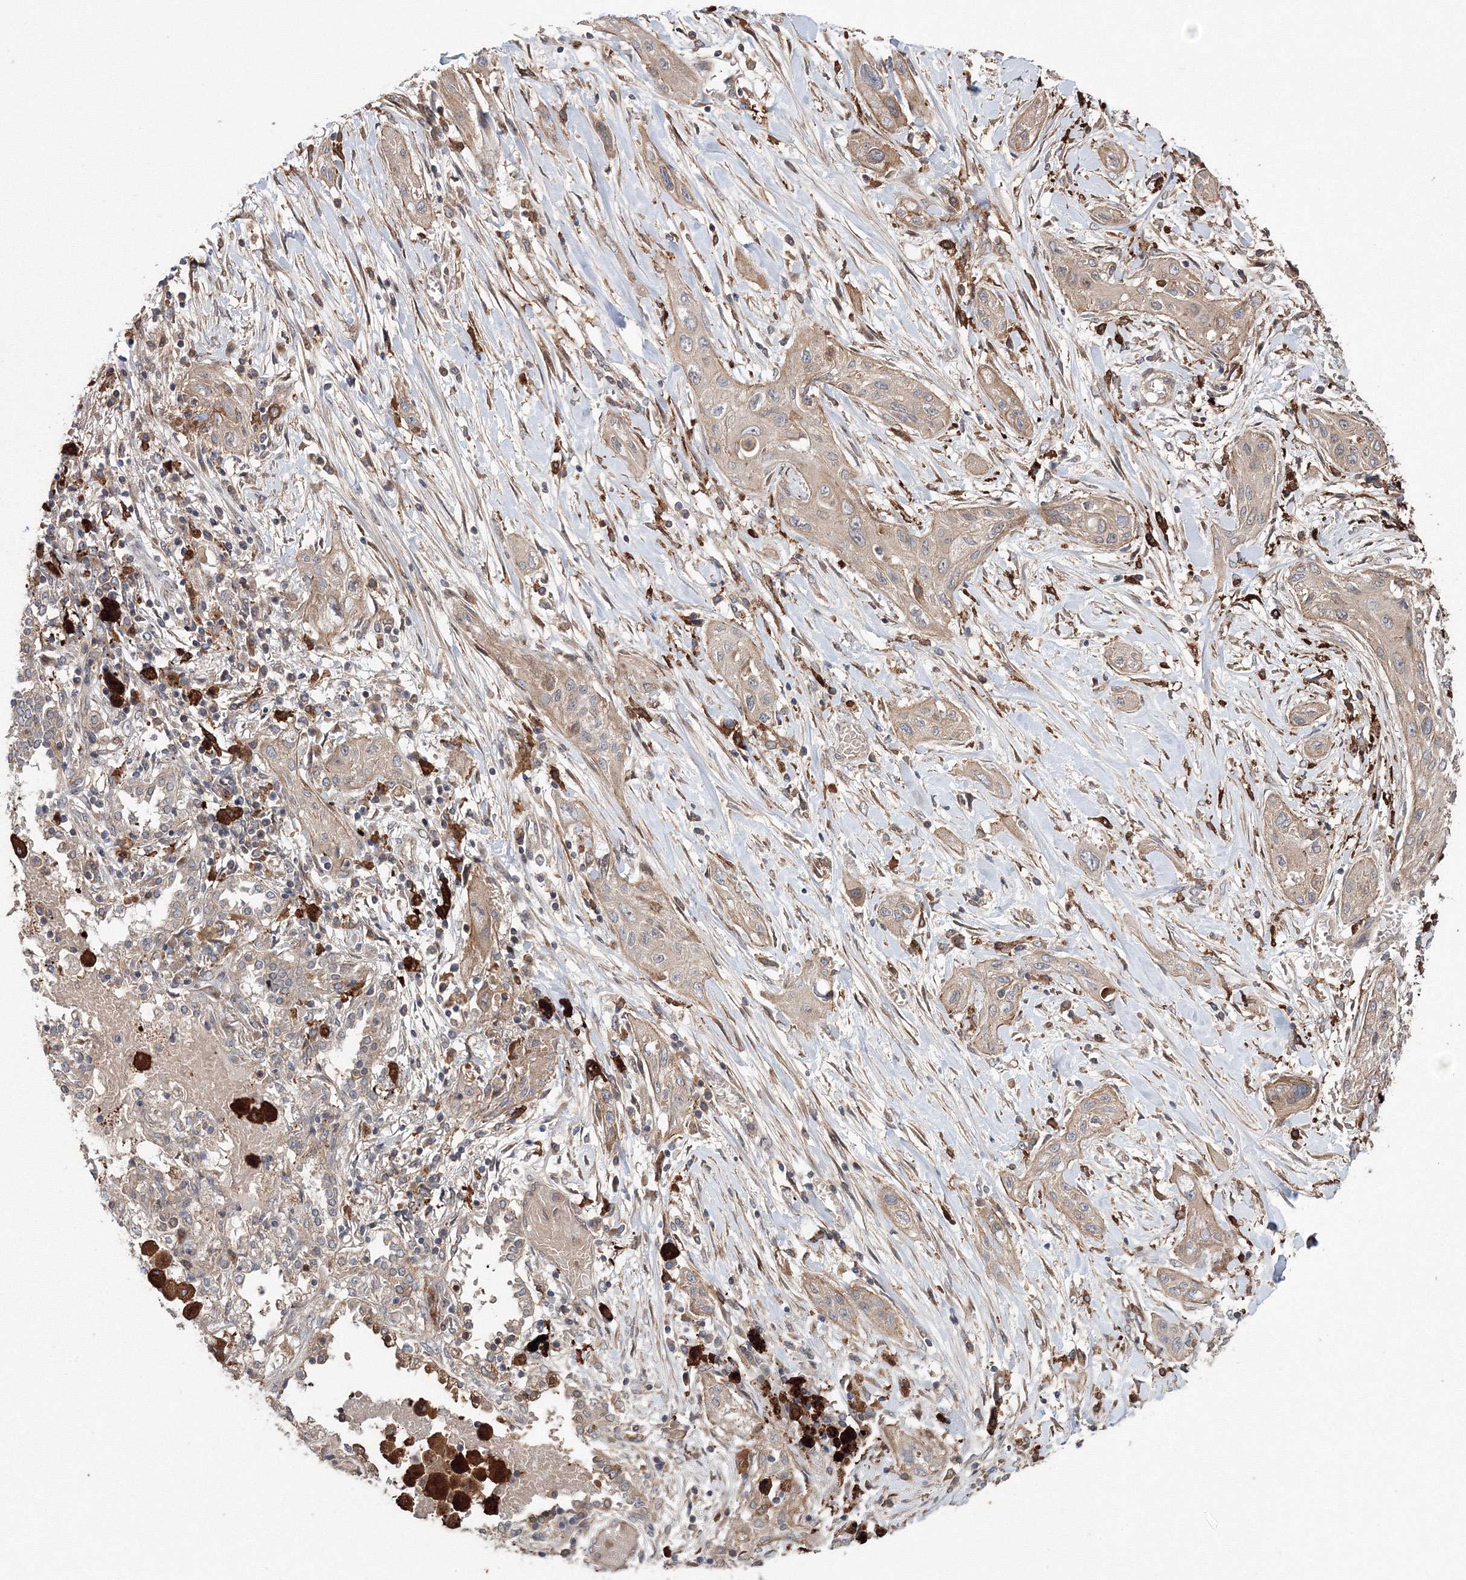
{"staining": {"intensity": "weak", "quantity": ">75%", "location": "cytoplasmic/membranous"}, "tissue": "lung cancer", "cell_type": "Tumor cells", "image_type": "cancer", "snomed": [{"axis": "morphology", "description": "Squamous cell carcinoma, NOS"}, {"axis": "topography", "description": "Lung"}], "caption": "Protein staining displays weak cytoplasmic/membranous expression in about >75% of tumor cells in lung cancer.", "gene": "RANBP3L", "patient": {"sex": "female", "age": 47}}